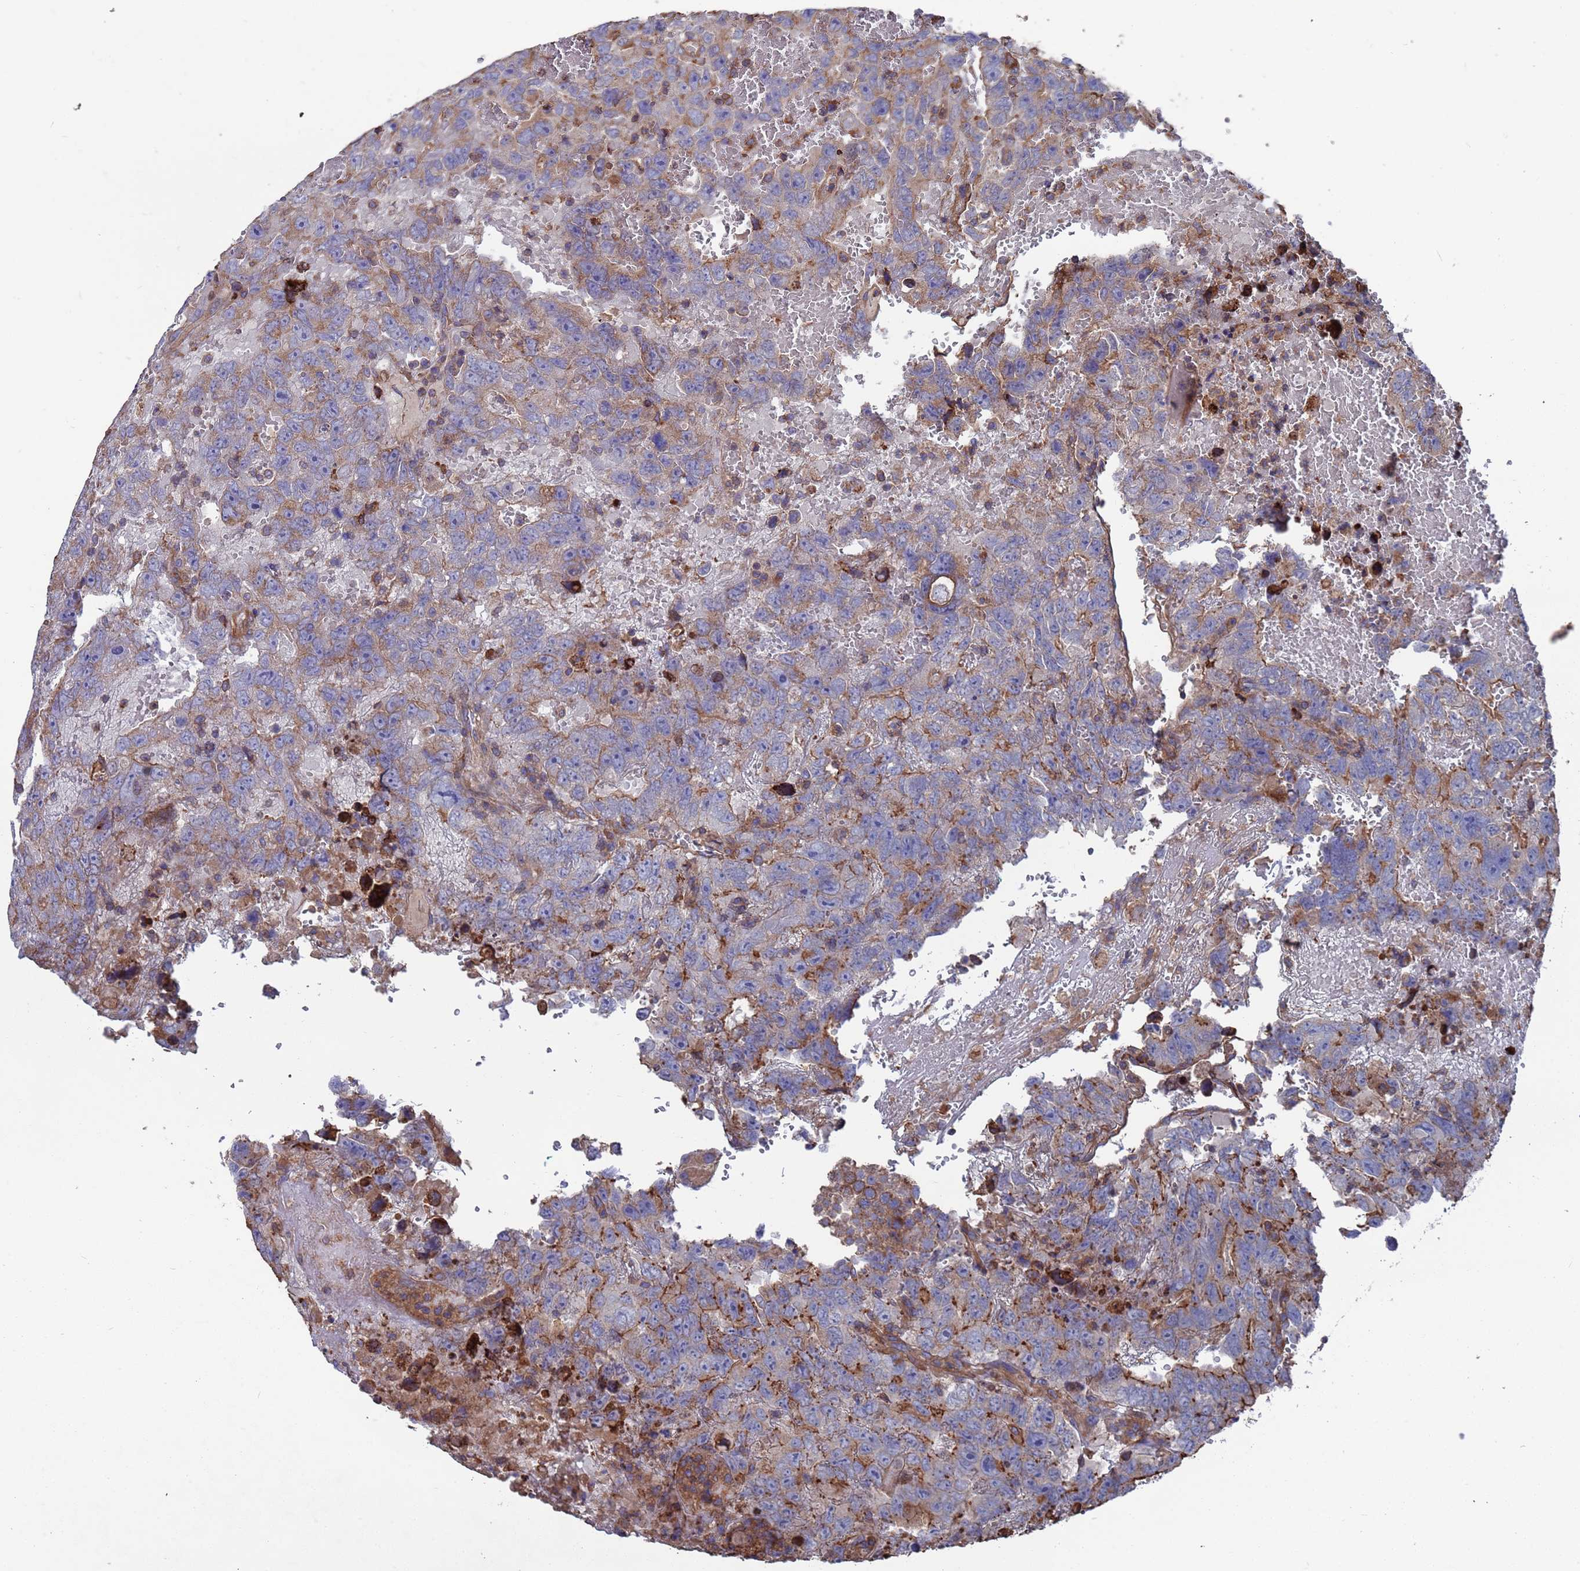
{"staining": {"intensity": "moderate", "quantity": "<25%", "location": "cytoplasmic/membranous"}, "tissue": "testis cancer", "cell_type": "Tumor cells", "image_type": "cancer", "snomed": [{"axis": "morphology", "description": "Carcinoma, Embryonal, NOS"}, {"axis": "topography", "description": "Testis"}], "caption": "Approximately <25% of tumor cells in embryonal carcinoma (testis) demonstrate moderate cytoplasmic/membranous protein staining as visualized by brown immunohistochemical staining.", "gene": "PYCR1", "patient": {"sex": "male", "age": 45}}